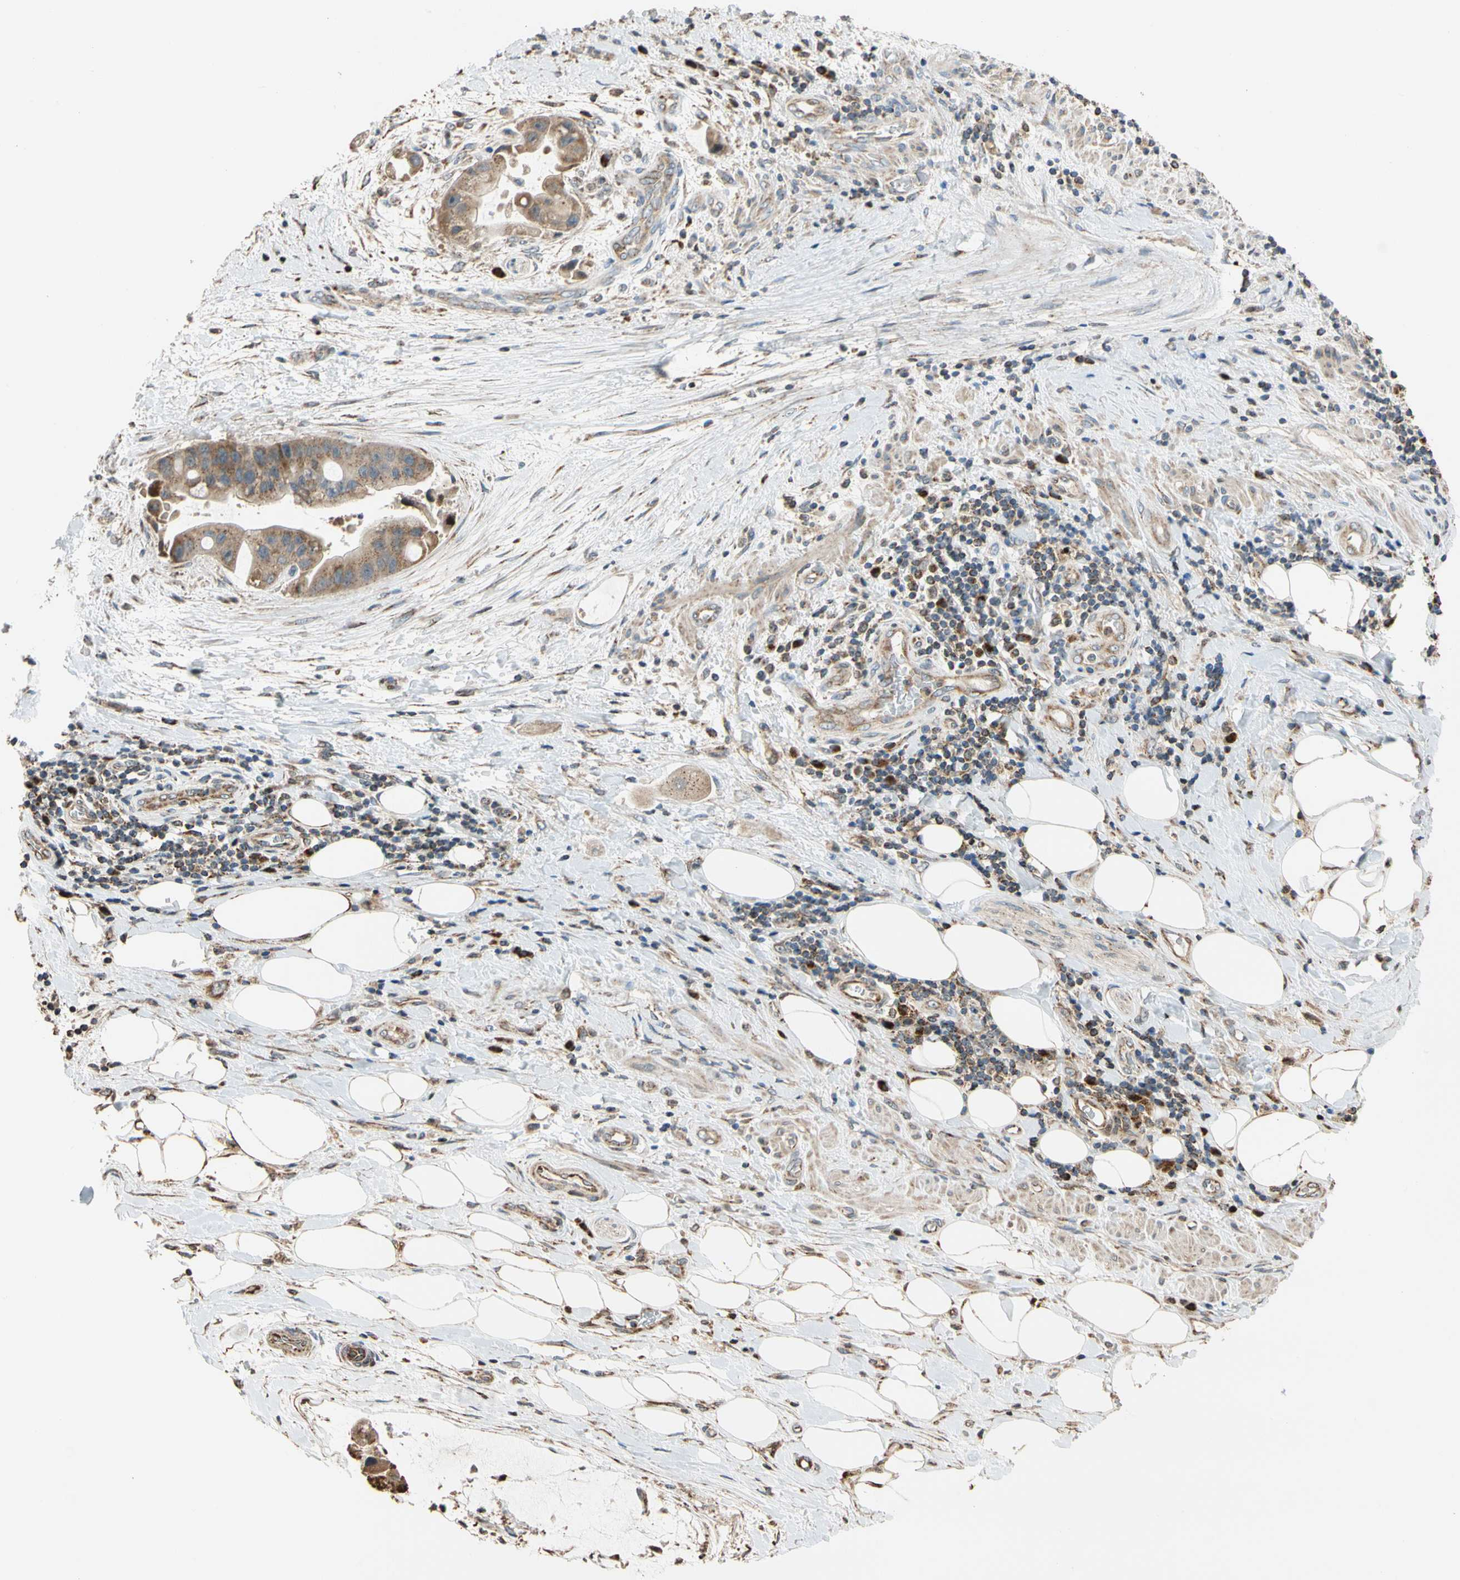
{"staining": {"intensity": "weak", "quantity": ">75%", "location": "cytoplasmic/membranous"}, "tissue": "liver cancer", "cell_type": "Tumor cells", "image_type": "cancer", "snomed": [{"axis": "morphology", "description": "Normal tissue, NOS"}, {"axis": "morphology", "description": "Cholangiocarcinoma"}, {"axis": "topography", "description": "Liver"}, {"axis": "topography", "description": "Peripheral nerve tissue"}], "caption": "Tumor cells exhibit low levels of weak cytoplasmic/membranous staining in approximately >75% of cells in cholangiocarcinoma (liver).", "gene": "IP6K2", "patient": {"sex": "male", "age": 50}}